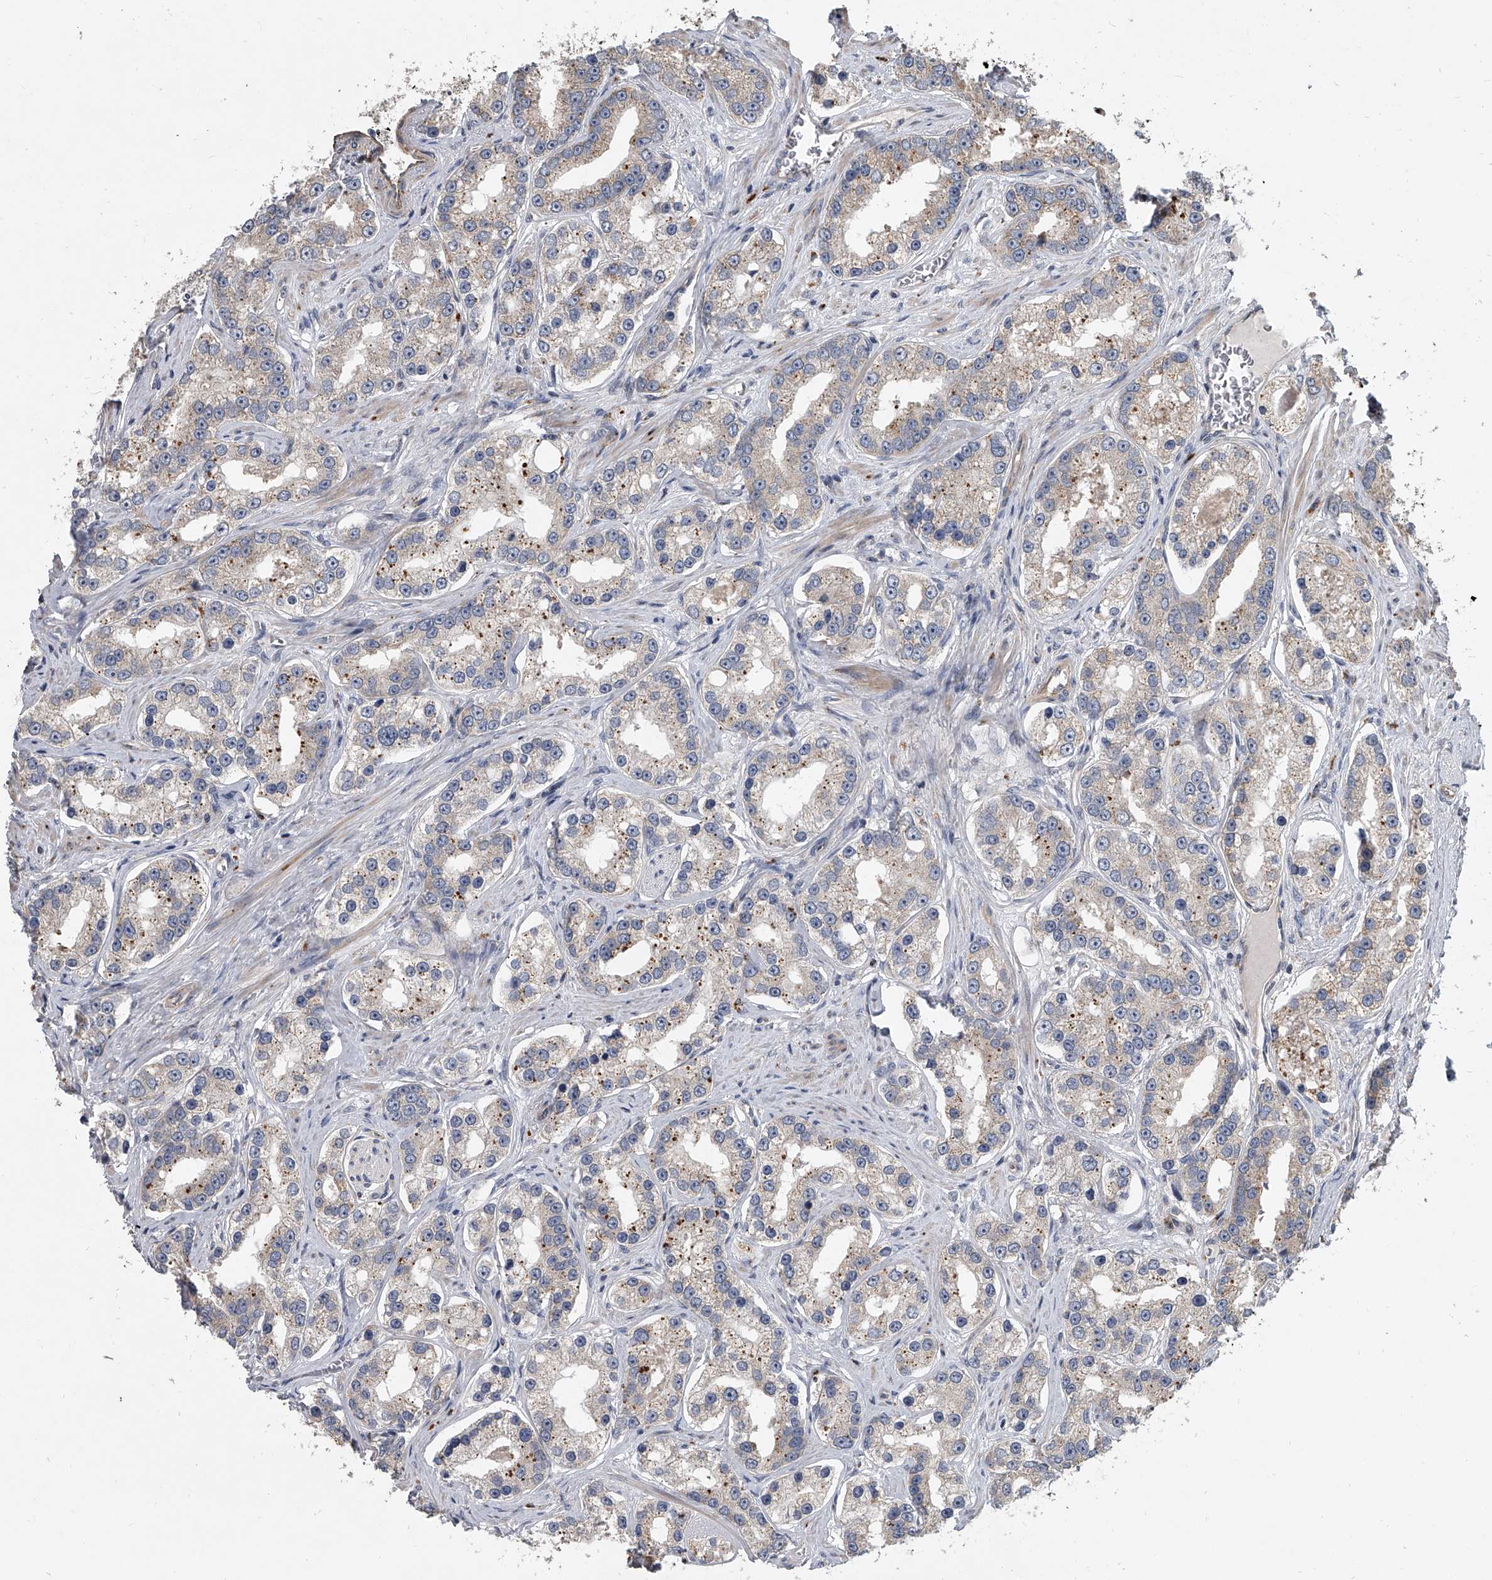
{"staining": {"intensity": "moderate", "quantity": "<25%", "location": "cytoplasmic/membranous"}, "tissue": "prostate cancer", "cell_type": "Tumor cells", "image_type": "cancer", "snomed": [{"axis": "morphology", "description": "Normal tissue, NOS"}, {"axis": "morphology", "description": "Adenocarcinoma, High grade"}, {"axis": "topography", "description": "Prostate"}], "caption": "There is low levels of moderate cytoplasmic/membranous staining in tumor cells of adenocarcinoma (high-grade) (prostate), as demonstrated by immunohistochemical staining (brown color).", "gene": "DOCK9", "patient": {"sex": "male", "age": 83}}